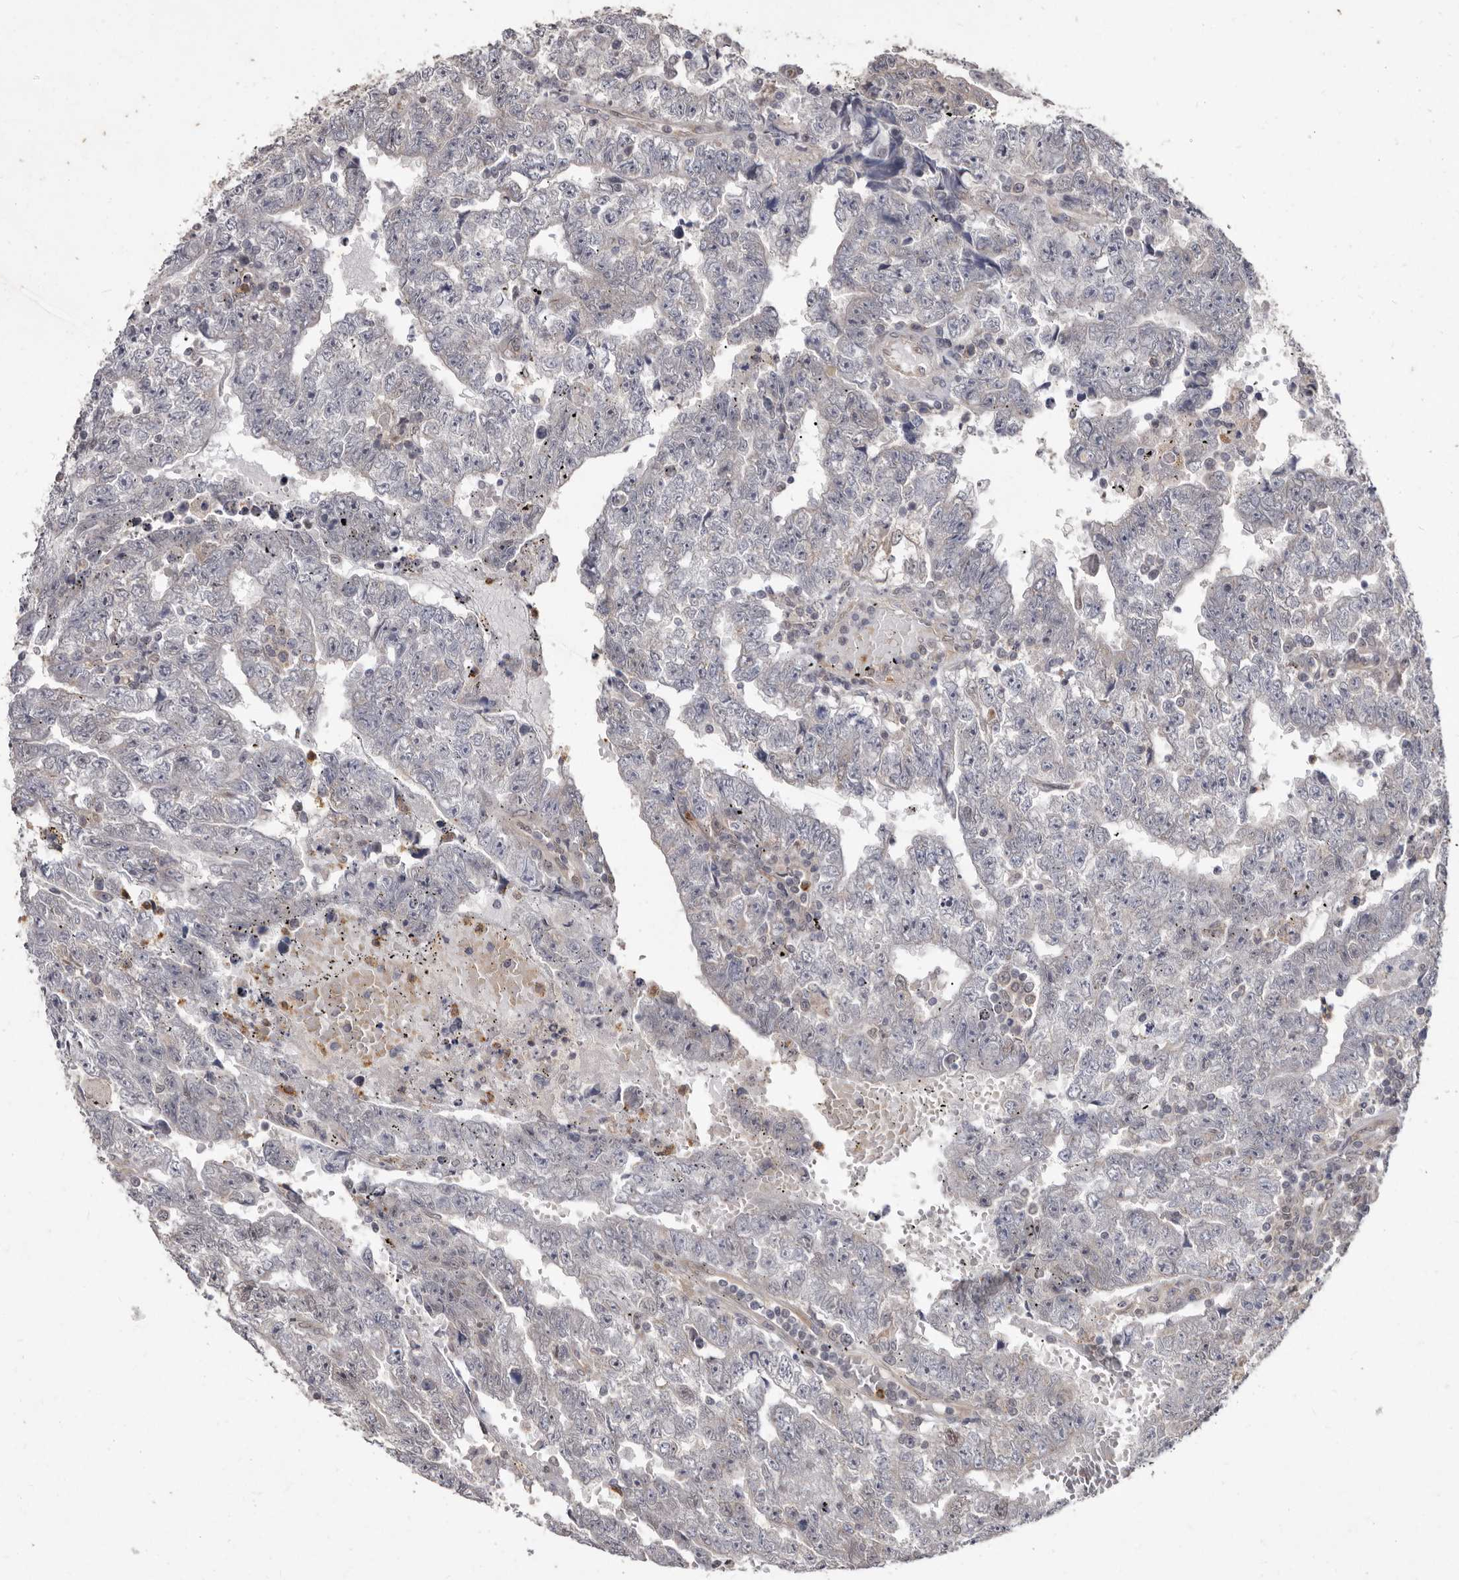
{"staining": {"intensity": "moderate", "quantity": "<25%", "location": "cytoplasmic/membranous"}, "tissue": "testis cancer", "cell_type": "Tumor cells", "image_type": "cancer", "snomed": [{"axis": "morphology", "description": "Carcinoma, Embryonal, NOS"}, {"axis": "topography", "description": "Testis"}], "caption": "Testis cancer stained with a protein marker exhibits moderate staining in tumor cells.", "gene": "ACLY", "patient": {"sex": "male", "age": 25}}